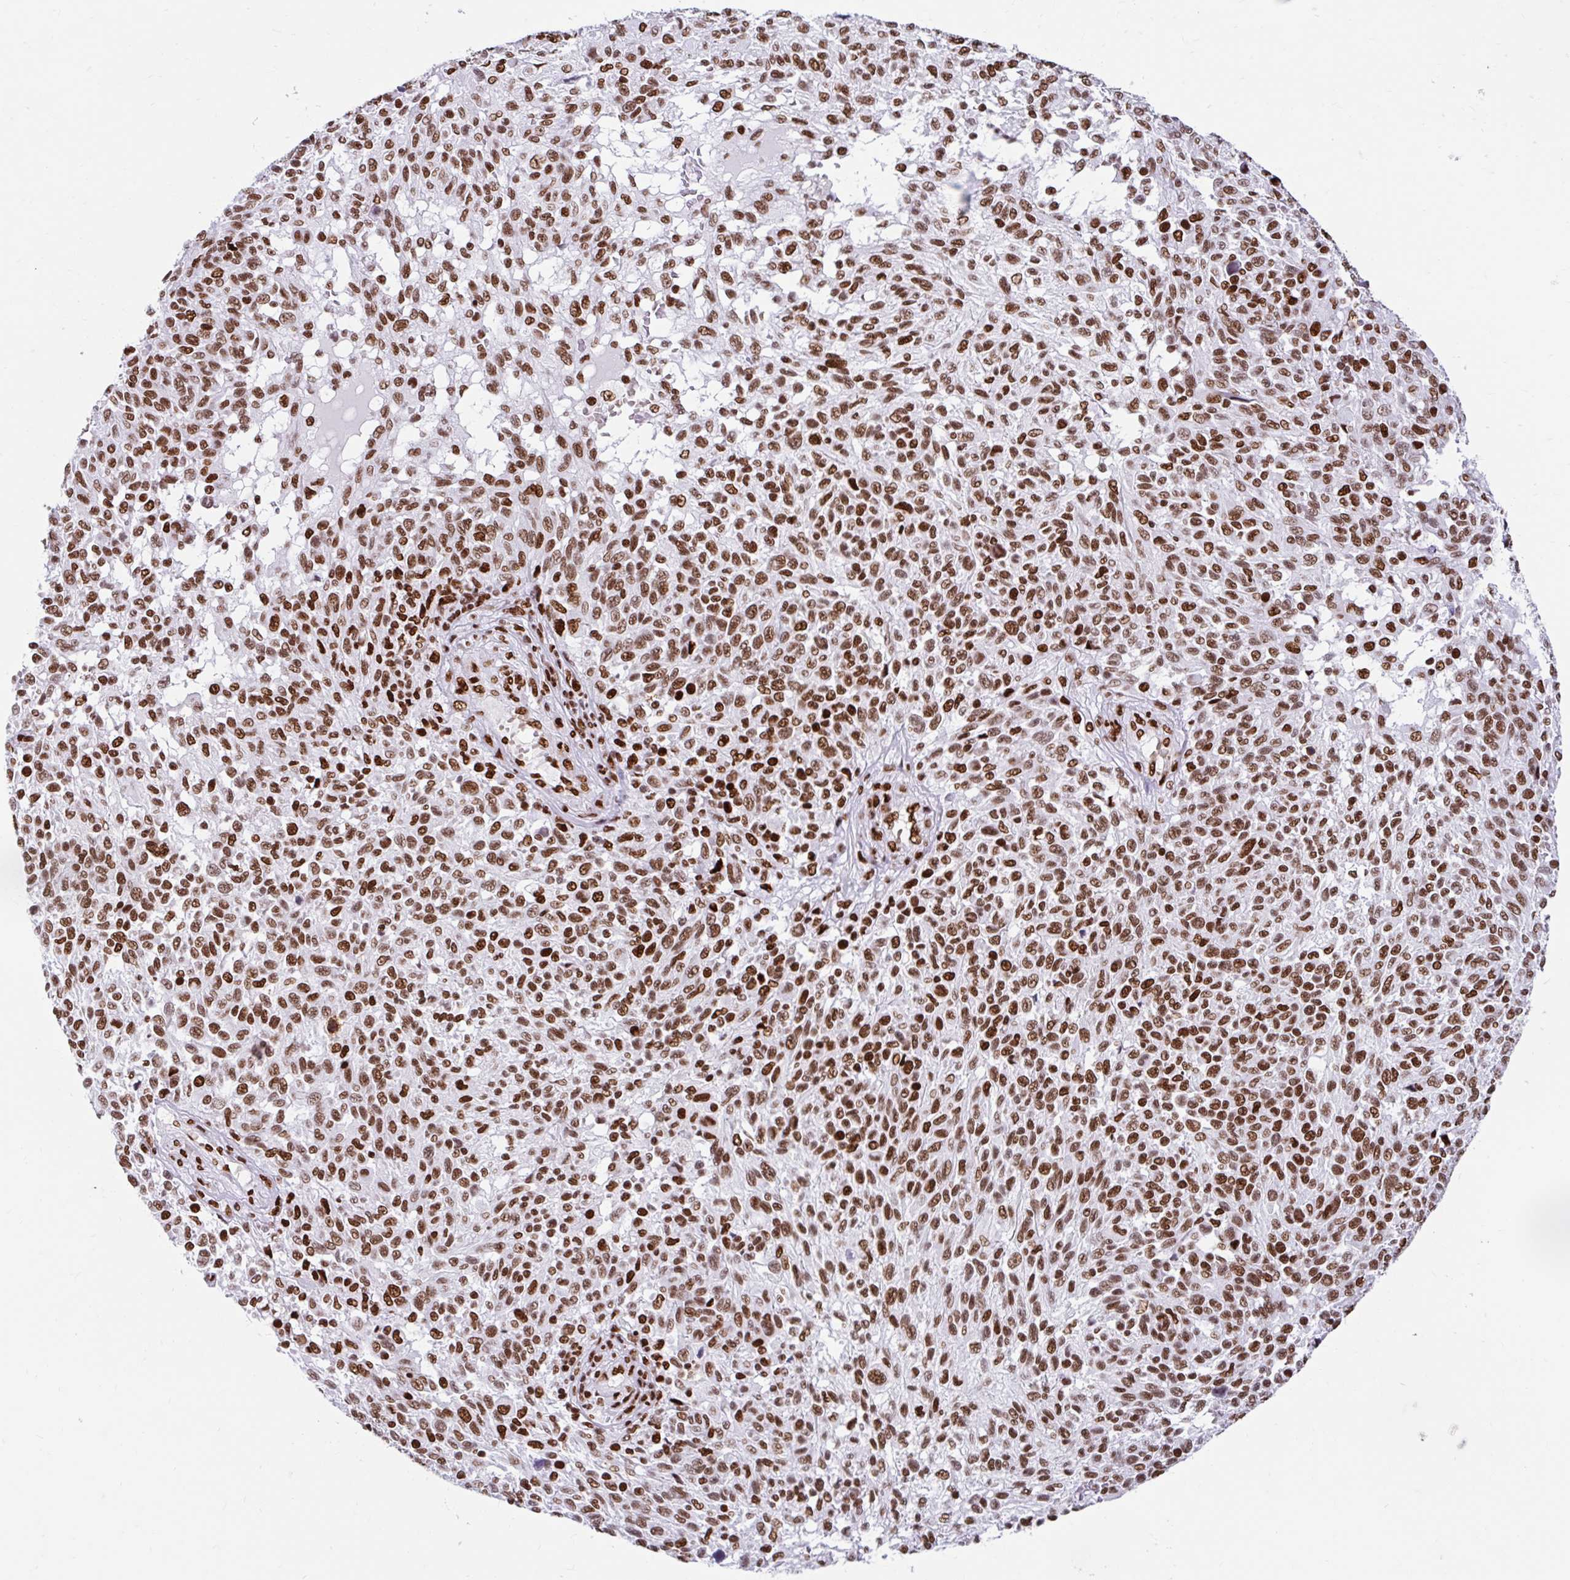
{"staining": {"intensity": "strong", "quantity": ">75%", "location": "nuclear"}, "tissue": "melanoma", "cell_type": "Tumor cells", "image_type": "cancer", "snomed": [{"axis": "morphology", "description": "Malignant melanoma, NOS"}, {"axis": "topography", "description": "Skin"}], "caption": "This is a photomicrograph of immunohistochemistry staining of melanoma, which shows strong staining in the nuclear of tumor cells.", "gene": "KHDRBS1", "patient": {"sex": "male", "age": 66}}